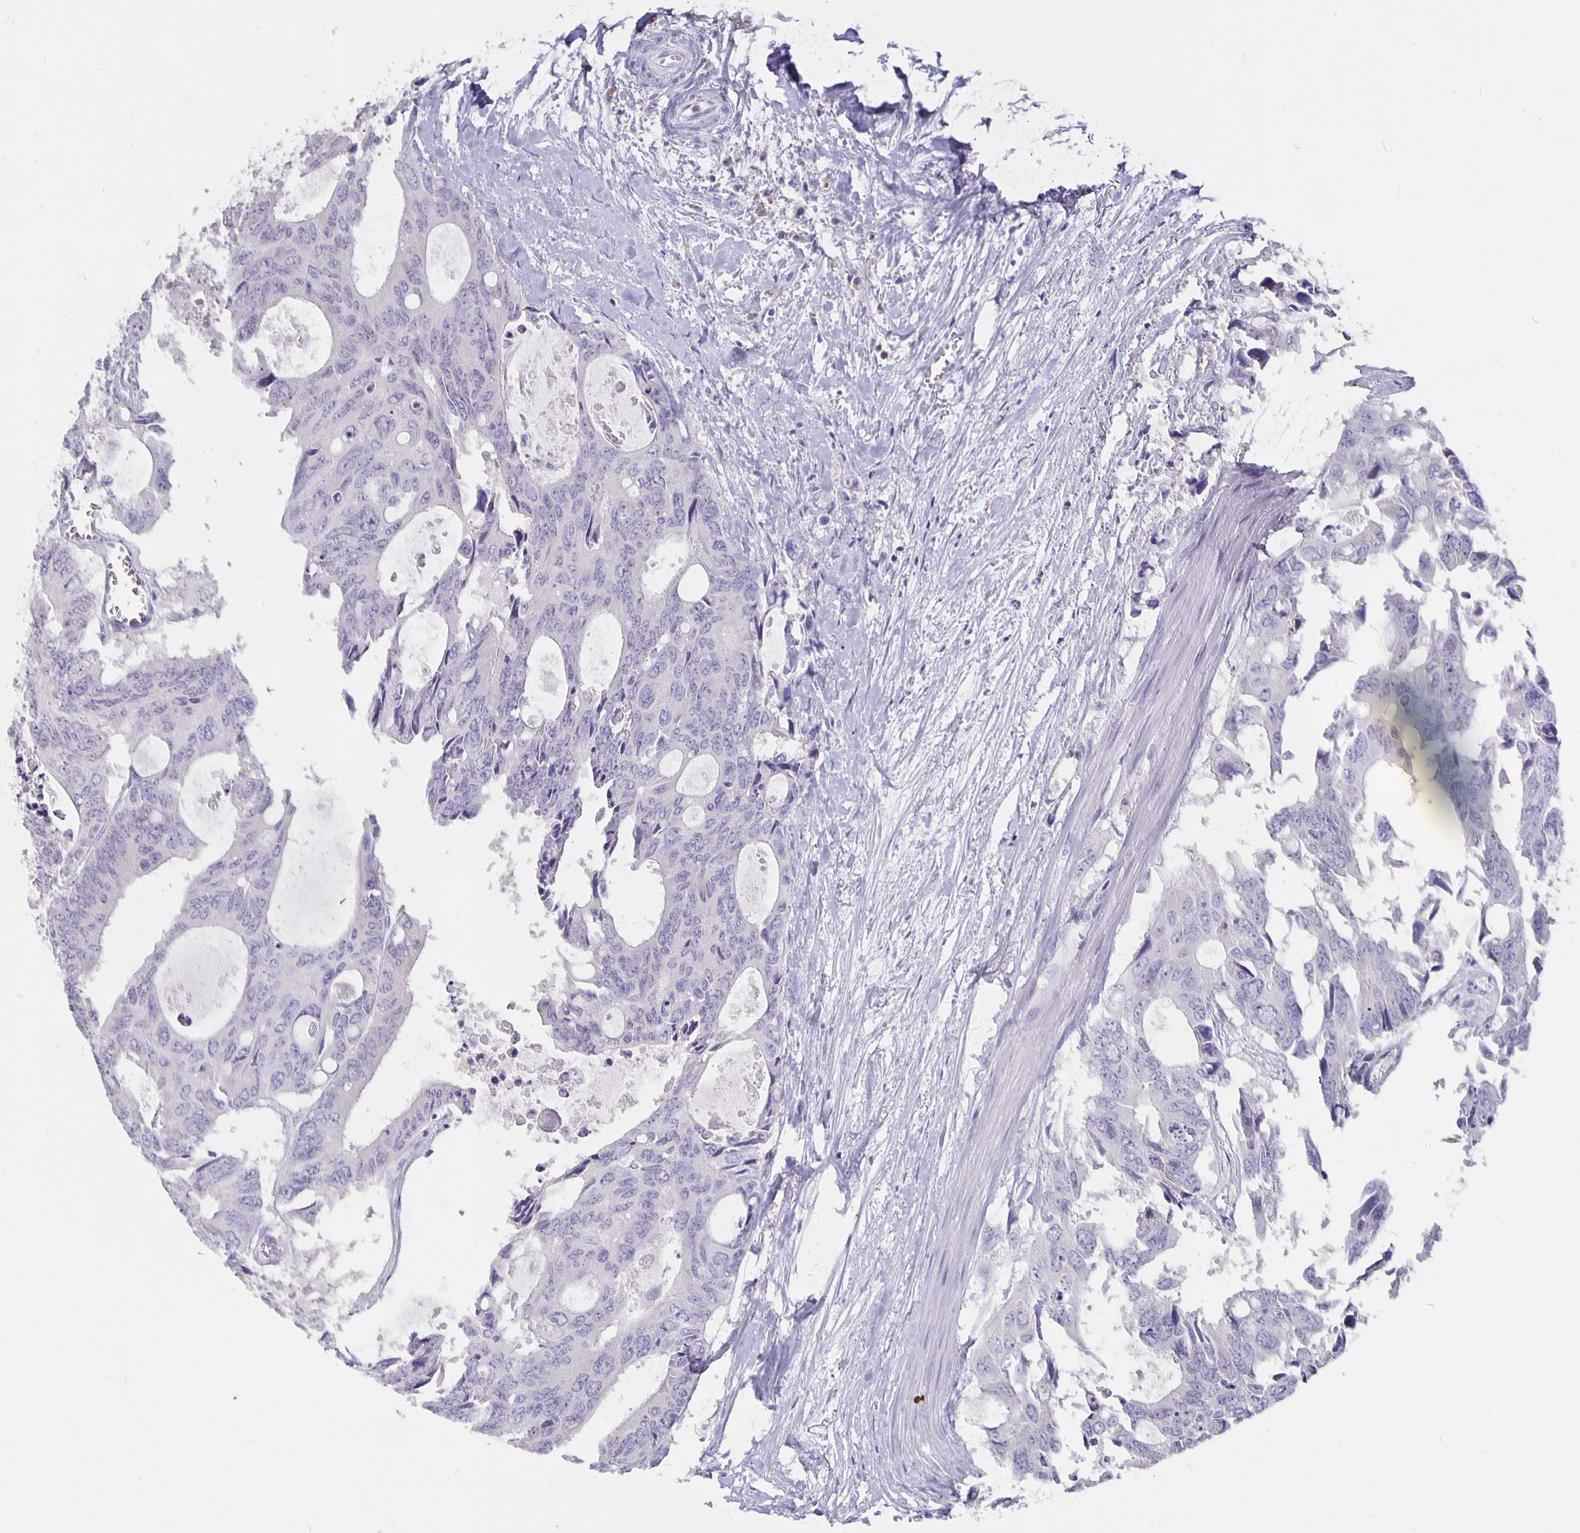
{"staining": {"intensity": "negative", "quantity": "none", "location": "none"}, "tissue": "colorectal cancer", "cell_type": "Tumor cells", "image_type": "cancer", "snomed": [{"axis": "morphology", "description": "Adenocarcinoma, NOS"}, {"axis": "topography", "description": "Rectum"}], "caption": "IHC micrograph of neoplastic tissue: human colorectal cancer stained with DAB demonstrates no significant protein expression in tumor cells. The staining was performed using DAB (3,3'-diaminobenzidine) to visualize the protein expression in brown, while the nuclei were stained in blue with hematoxylin (Magnification: 20x).", "gene": "GPX4", "patient": {"sex": "male", "age": 76}}